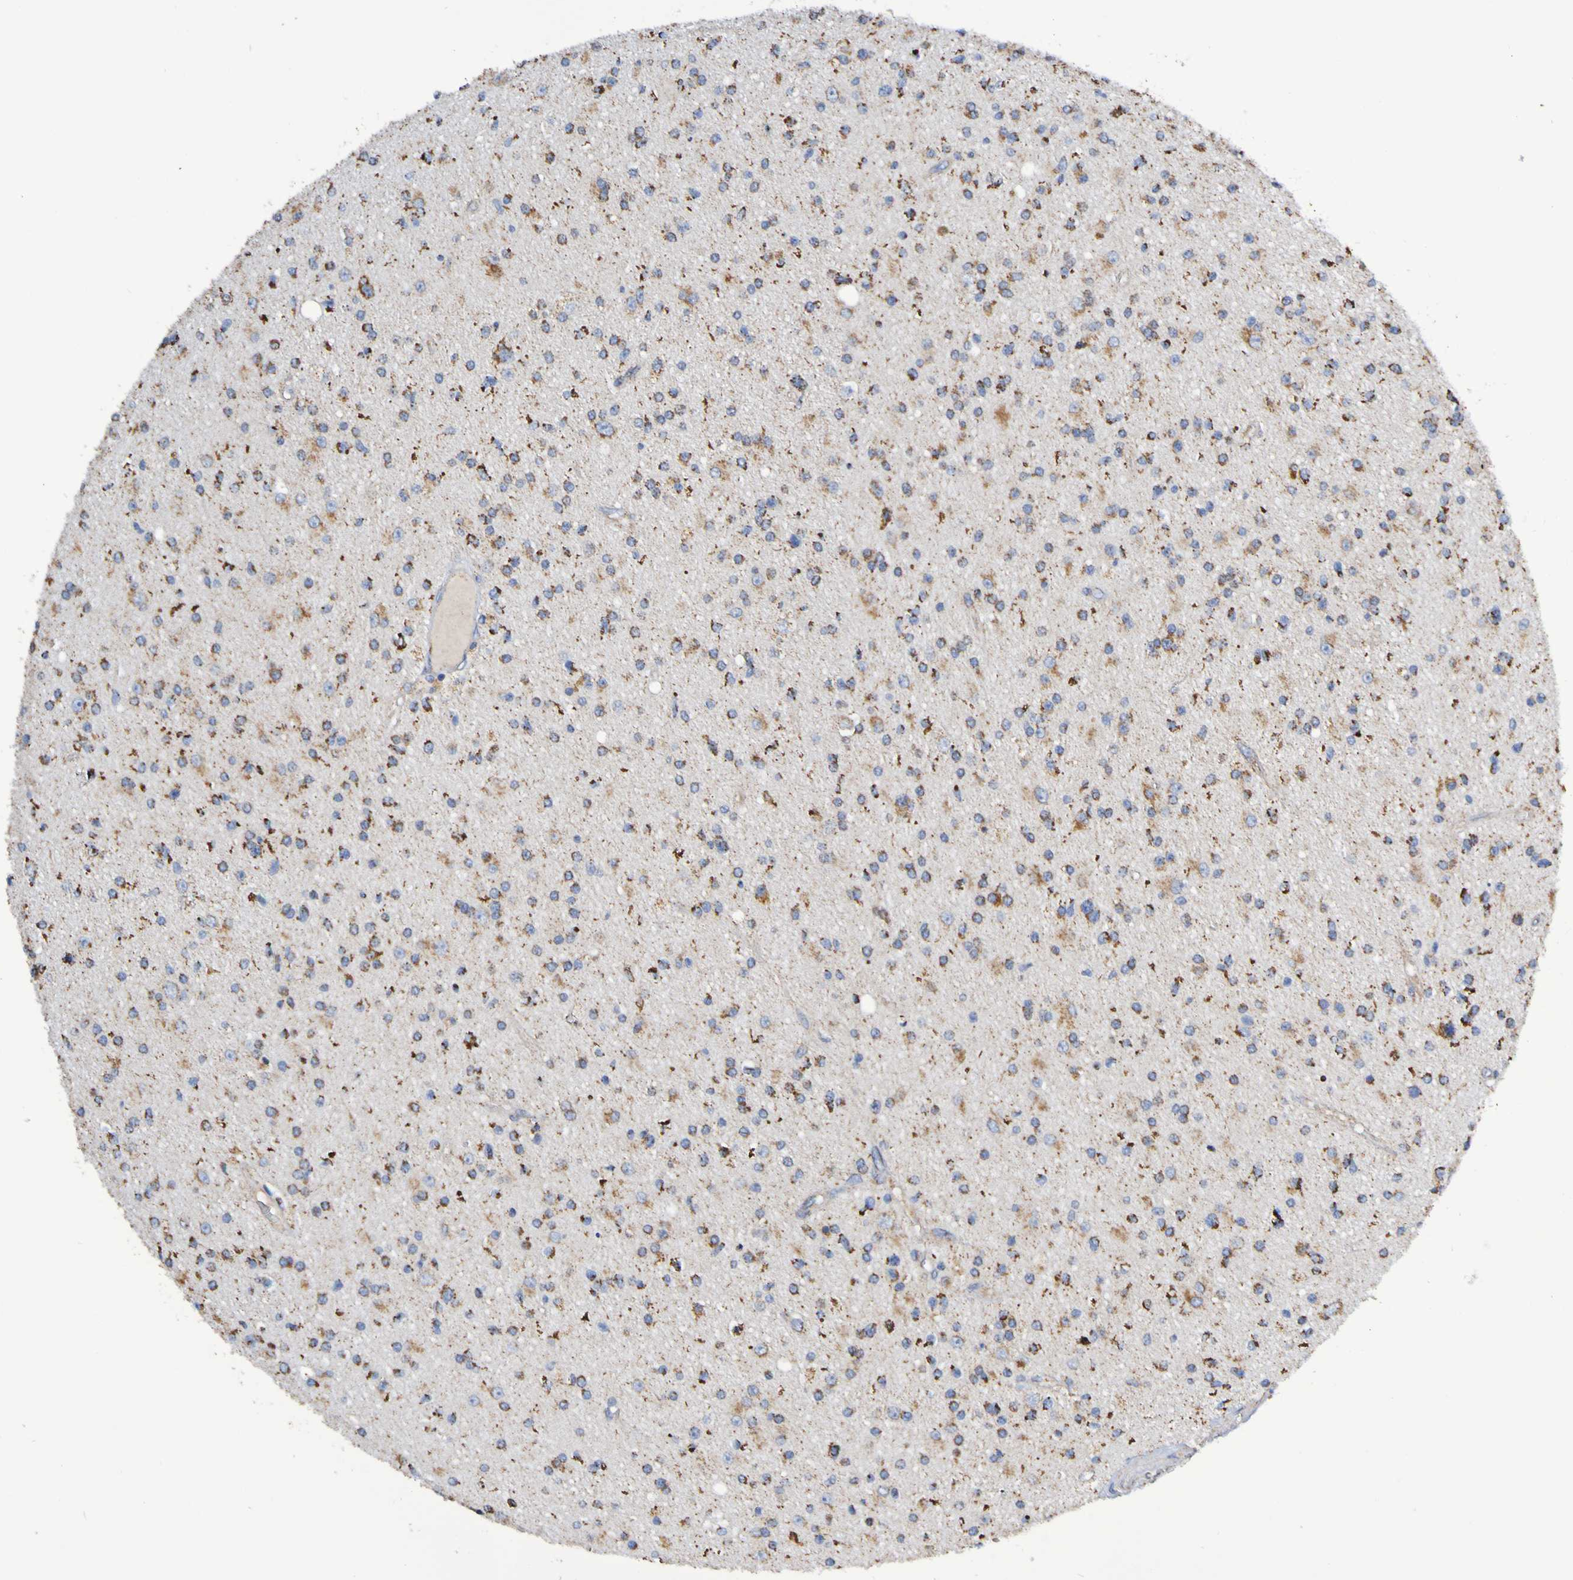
{"staining": {"intensity": "weak", "quantity": ">75%", "location": "cytoplasmic/membranous"}, "tissue": "glioma", "cell_type": "Tumor cells", "image_type": "cancer", "snomed": [{"axis": "morphology", "description": "Glioma, malignant, High grade"}, {"axis": "topography", "description": "Brain"}], "caption": "IHC of glioma demonstrates low levels of weak cytoplasmic/membranous staining in about >75% of tumor cells. The staining was performed using DAB to visualize the protein expression in brown, while the nuclei were stained in blue with hematoxylin (Magnification: 20x).", "gene": "IL18R1", "patient": {"sex": "male", "age": 33}}